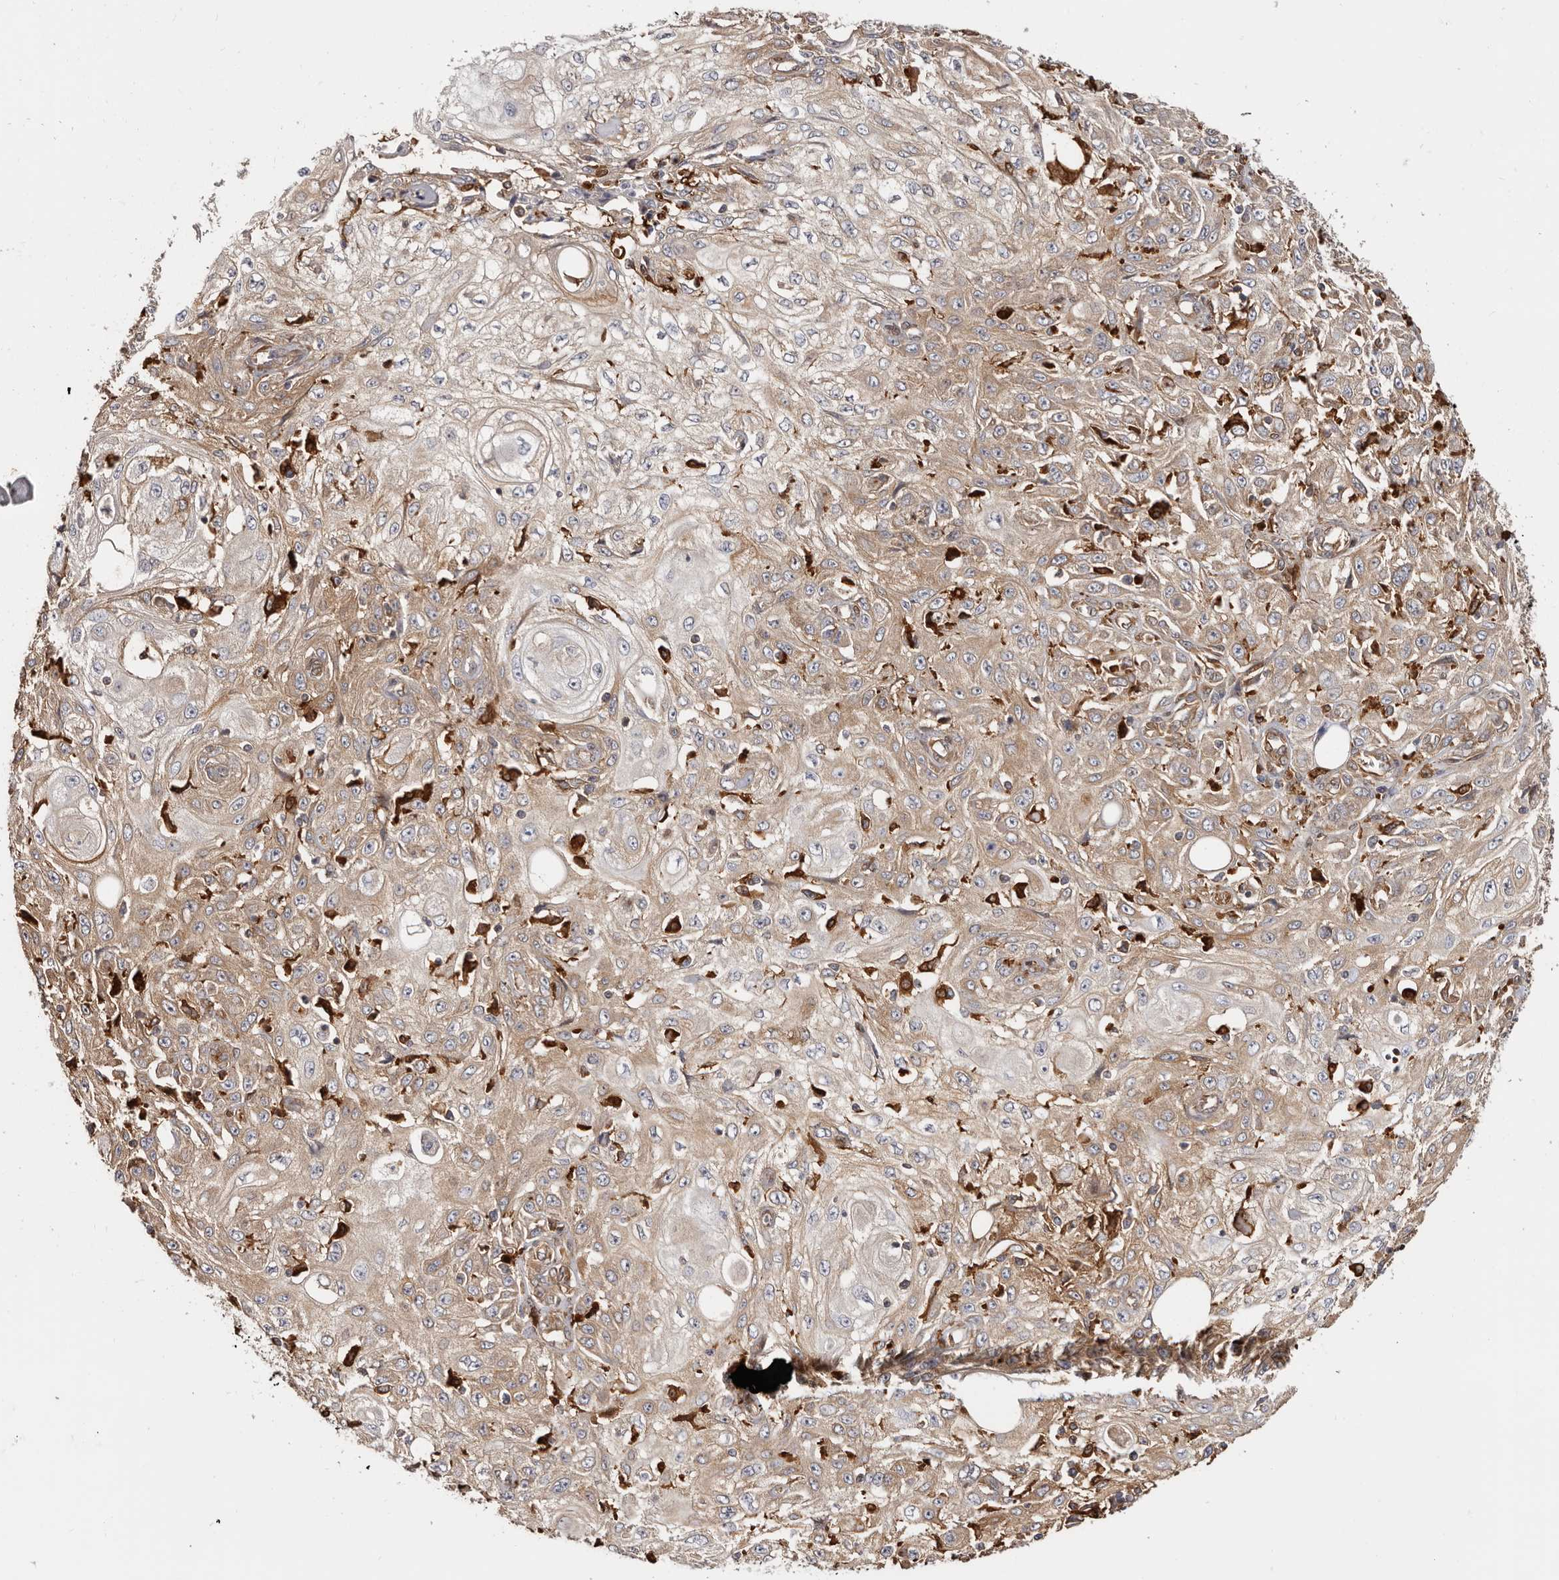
{"staining": {"intensity": "weak", "quantity": ">75%", "location": "cytoplasmic/membranous"}, "tissue": "skin cancer", "cell_type": "Tumor cells", "image_type": "cancer", "snomed": [{"axis": "morphology", "description": "Squamous cell carcinoma, NOS"}, {"axis": "morphology", "description": "Squamous cell carcinoma, metastatic, NOS"}, {"axis": "topography", "description": "Skin"}, {"axis": "topography", "description": "Lymph node"}], "caption": "Human squamous cell carcinoma (skin) stained for a protein (brown) demonstrates weak cytoplasmic/membranous positive staining in about >75% of tumor cells.", "gene": "LAP3", "patient": {"sex": "male", "age": 75}}